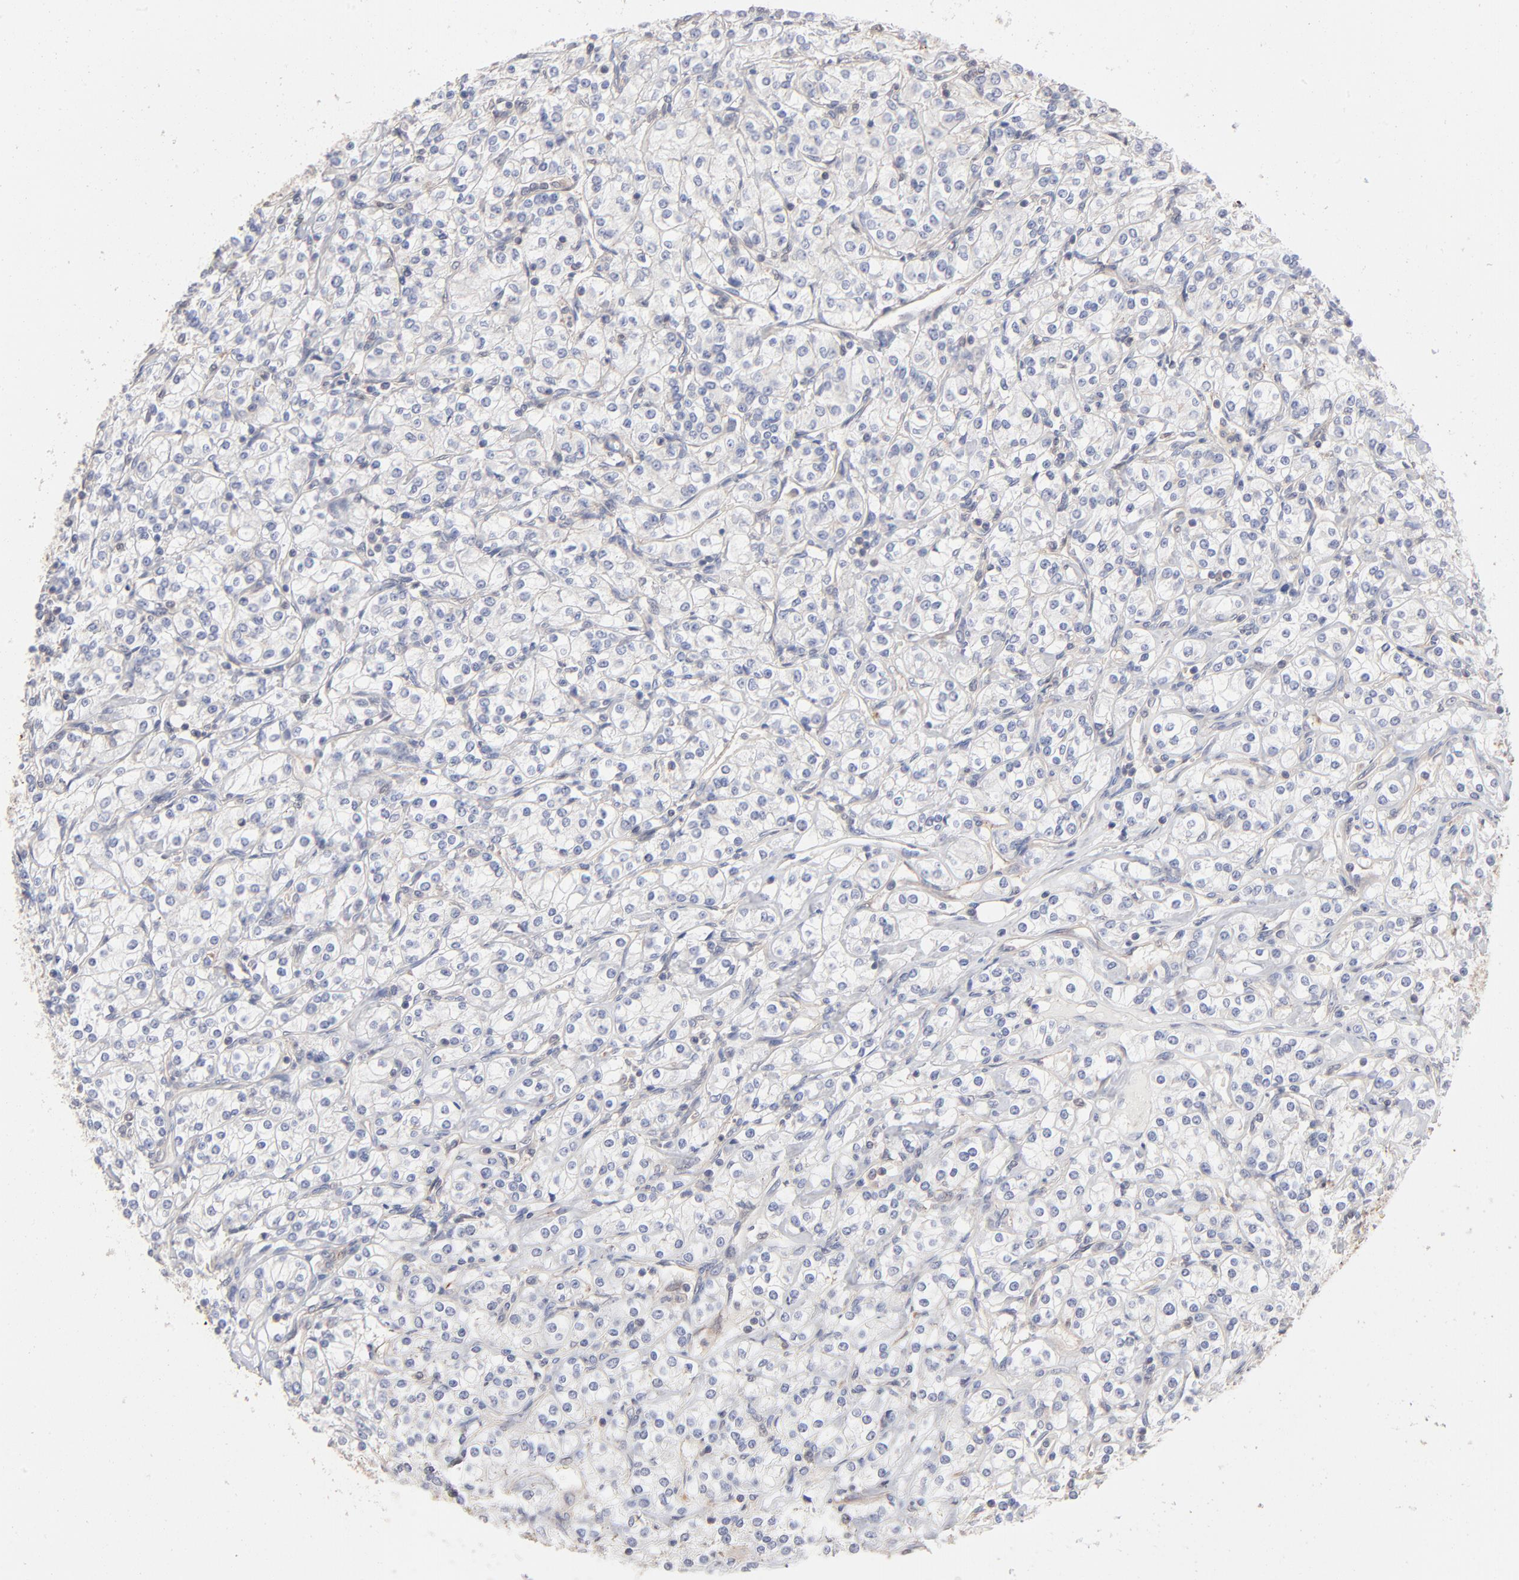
{"staining": {"intensity": "negative", "quantity": "none", "location": "none"}, "tissue": "renal cancer", "cell_type": "Tumor cells", "image_type": "cancer", "snomed": [{"axis": "morphology", "description": "Adenocarcinoma, NOS"}, {"axis": "topography", "description": "Kidney"}], "caption": "The histopathology image shows no significant expression in tumor cells of renal adenocarcinoma.", "gene": "ARHGEF6", "patient": {"sex": "male", "age": 77}}